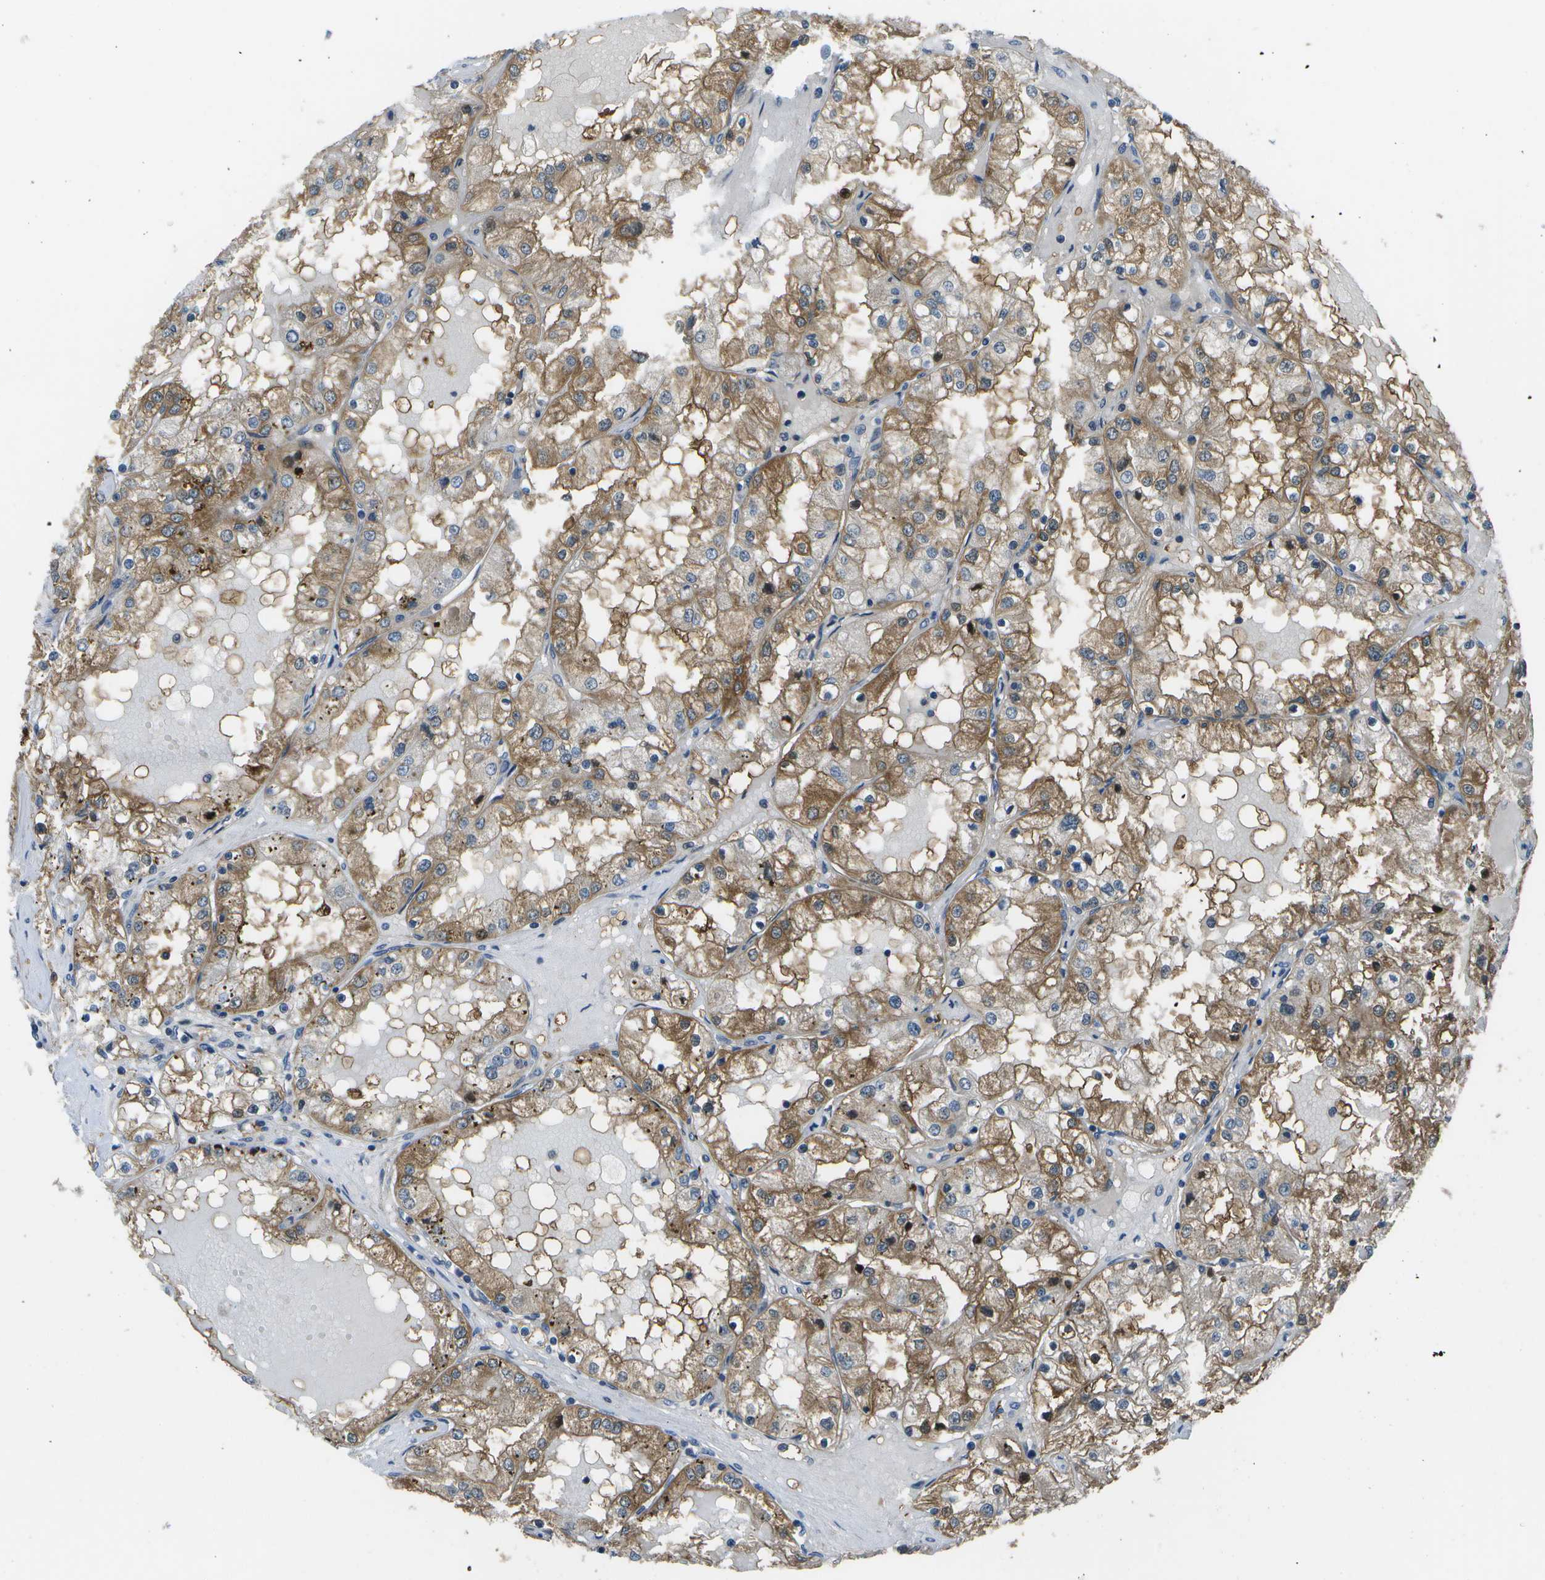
{"staining": {"intensity": "moderate", "quantity": ">75%", "location": "cytoplasmic/membranous"}, "tissue": "renal cancer", "cell_type": "Tumor cells", "image_type": "cancer", "snomed": [{"axis": "morphology", "description": "Adenocarcinoma, NOS"}, {"axis": "topography", "description": "Kidney"}], "caption": "This micrograph reveals adenocarcinoma (renal) stained with immunohistochemistry (IHC) to label a protein in brown. The cytoplasmic/membranous of tumor cells show moderate positivity for the protein. Nuclei are counter-stained blue.", "gene": "ENPP5", "patient": {"sex": "male", "age": 68}}